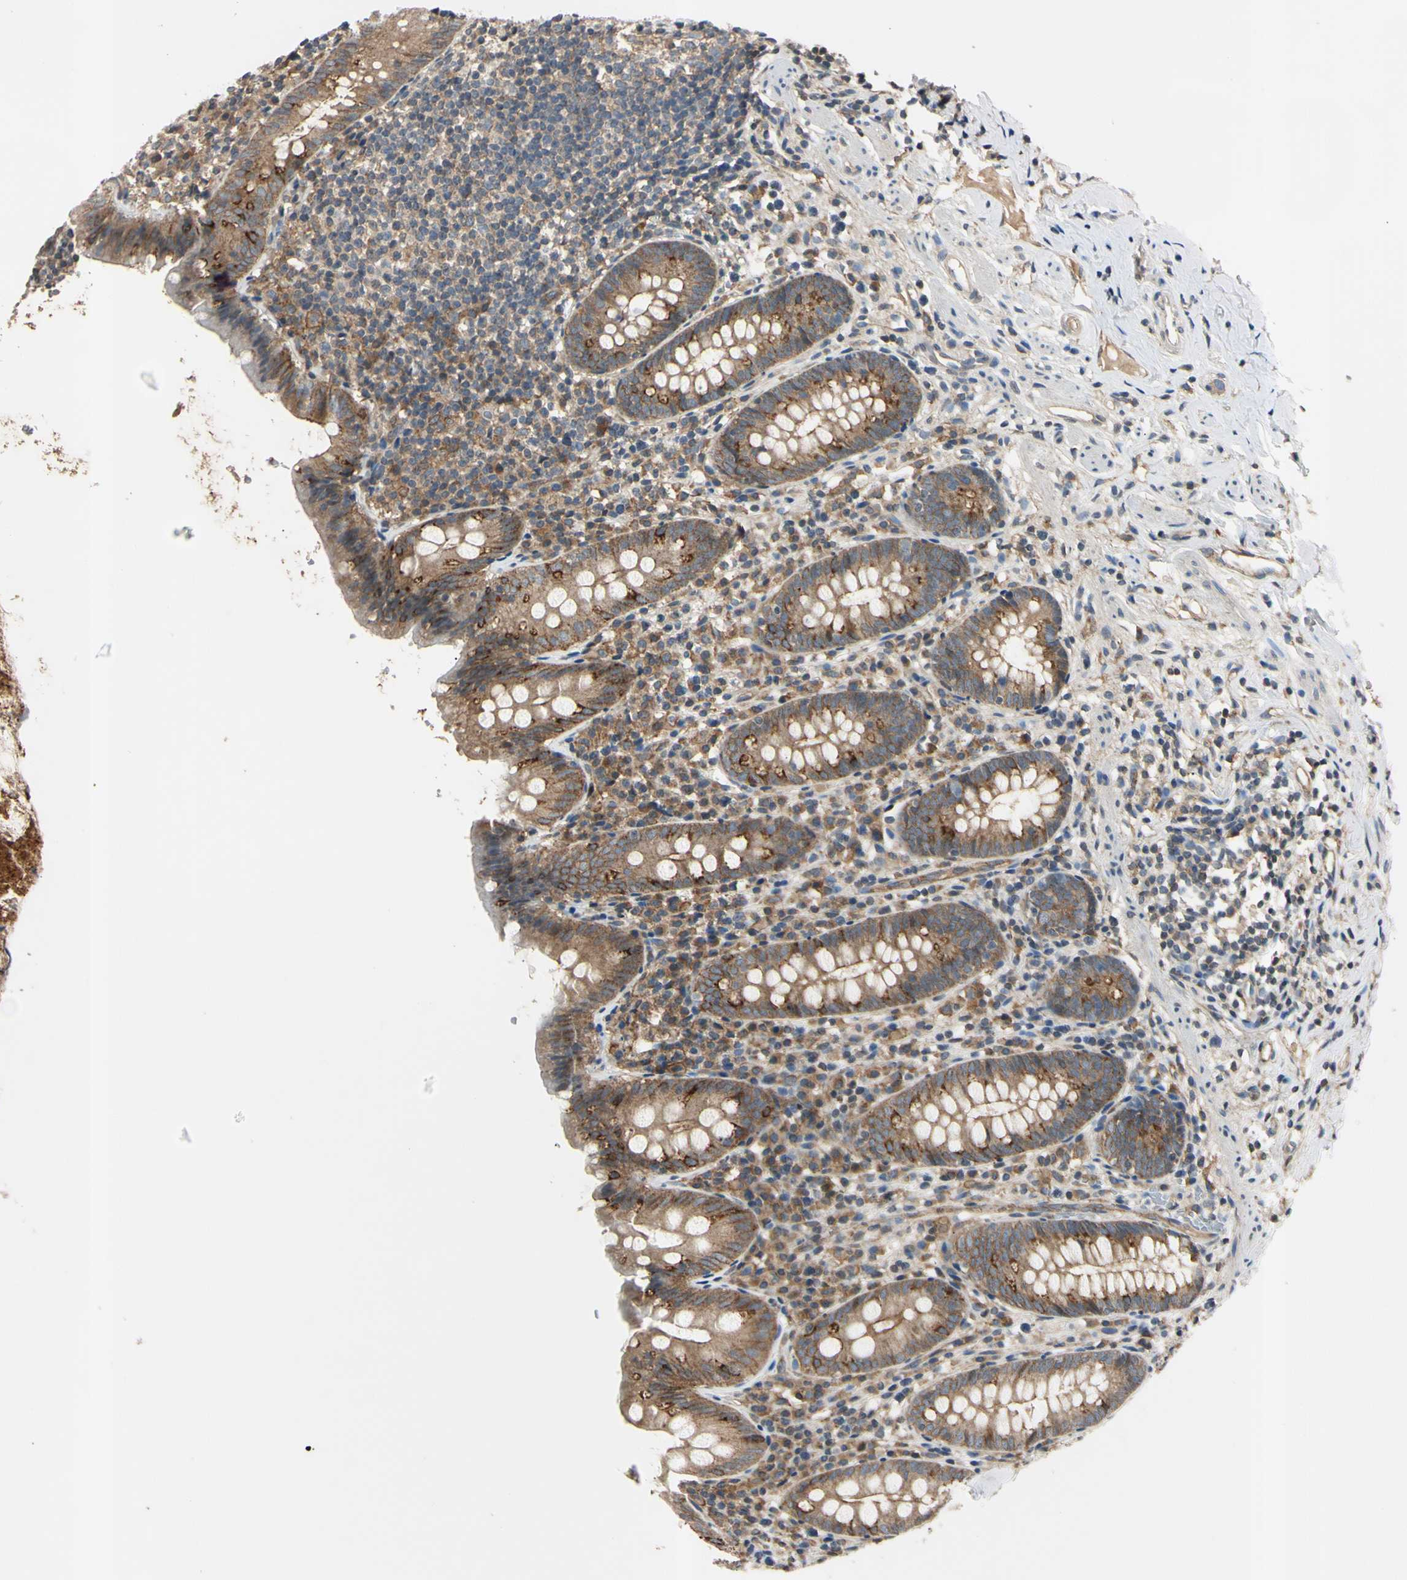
{"staining": {"intensity": "moderate", "quantity": "25%-75%", "location": "cytoplasmic/membranous"}, "tissue": "appendix", "cell_type": "Glandular cells", "image_type": "normal", "snomed": [{"axis": "morphology", "description": "Normal tissue, NOS"}, {"axis": "topography", "description": "Appendix"}], "caption": "Human appendix stained with a brown dye exhibits moderate cytoplasmic/membranous positive expression in approximately 25%-75% of glandular cells.", "gene": "EPN1", "patient": {"sex": "male", "age": 52}}